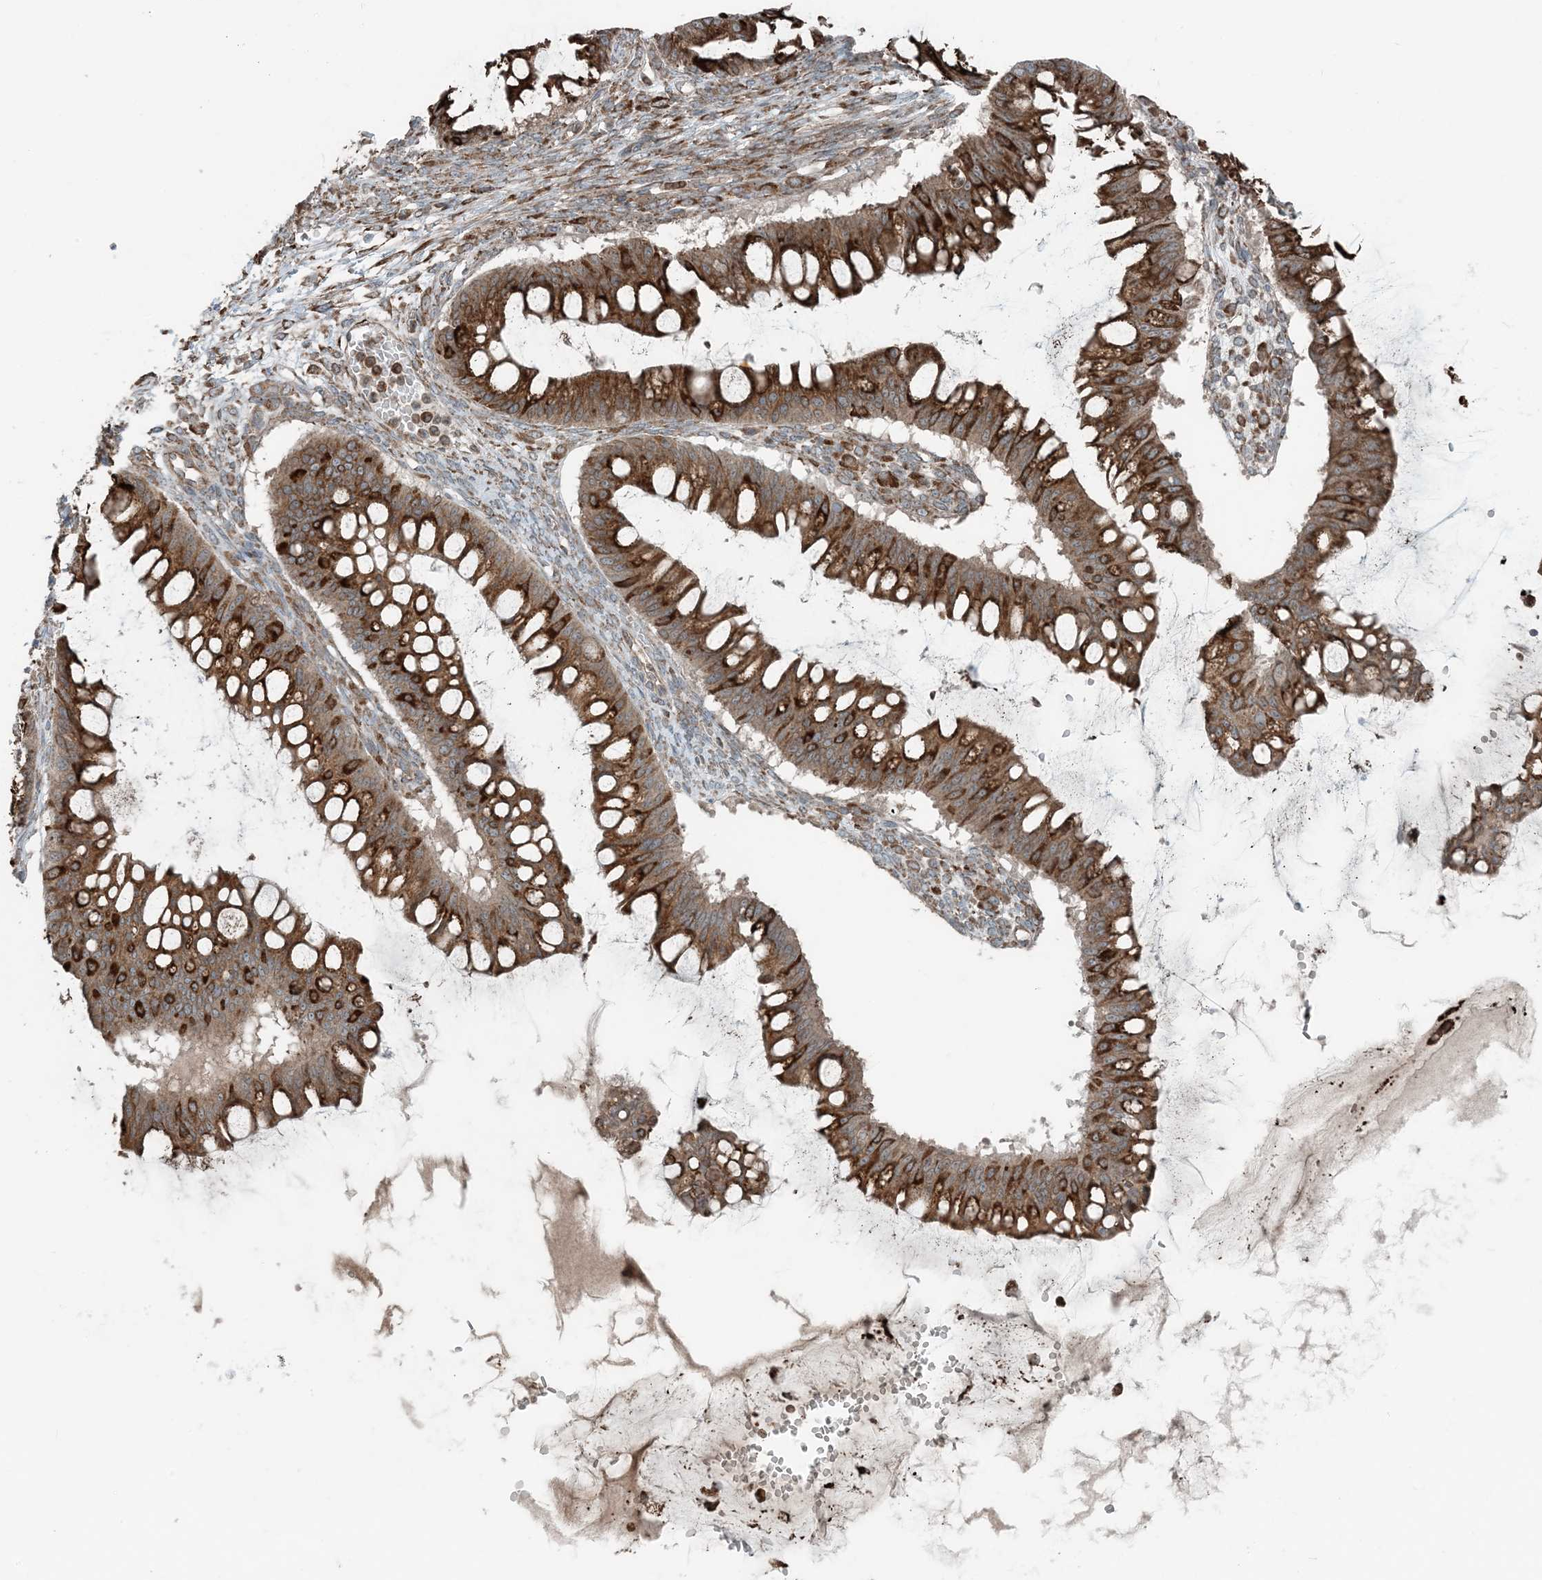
{"staining": {"intensity": "strong", "quantity": "25%-75%", "location": "cytoplasmic/membranous"}, "tissue": "ovarian cancer", "cell_type": "Tumor cells", "image_type": "cancer", "snomed": [{"axis": "morphology", "description": "Cystadenocarcinoma, mucinous, NOS"}, {"axis": "topography", "description": "Ovary"}], "caption": "A high amount of strong cytoplasmic/membranous staining is seen in about 25%-75% of tumor cells in ovarian cancer (mucinous cystadenocarcinoma) tissue.", "gene": "CERKL", "patient": {"sex": "female", "age": 73}}